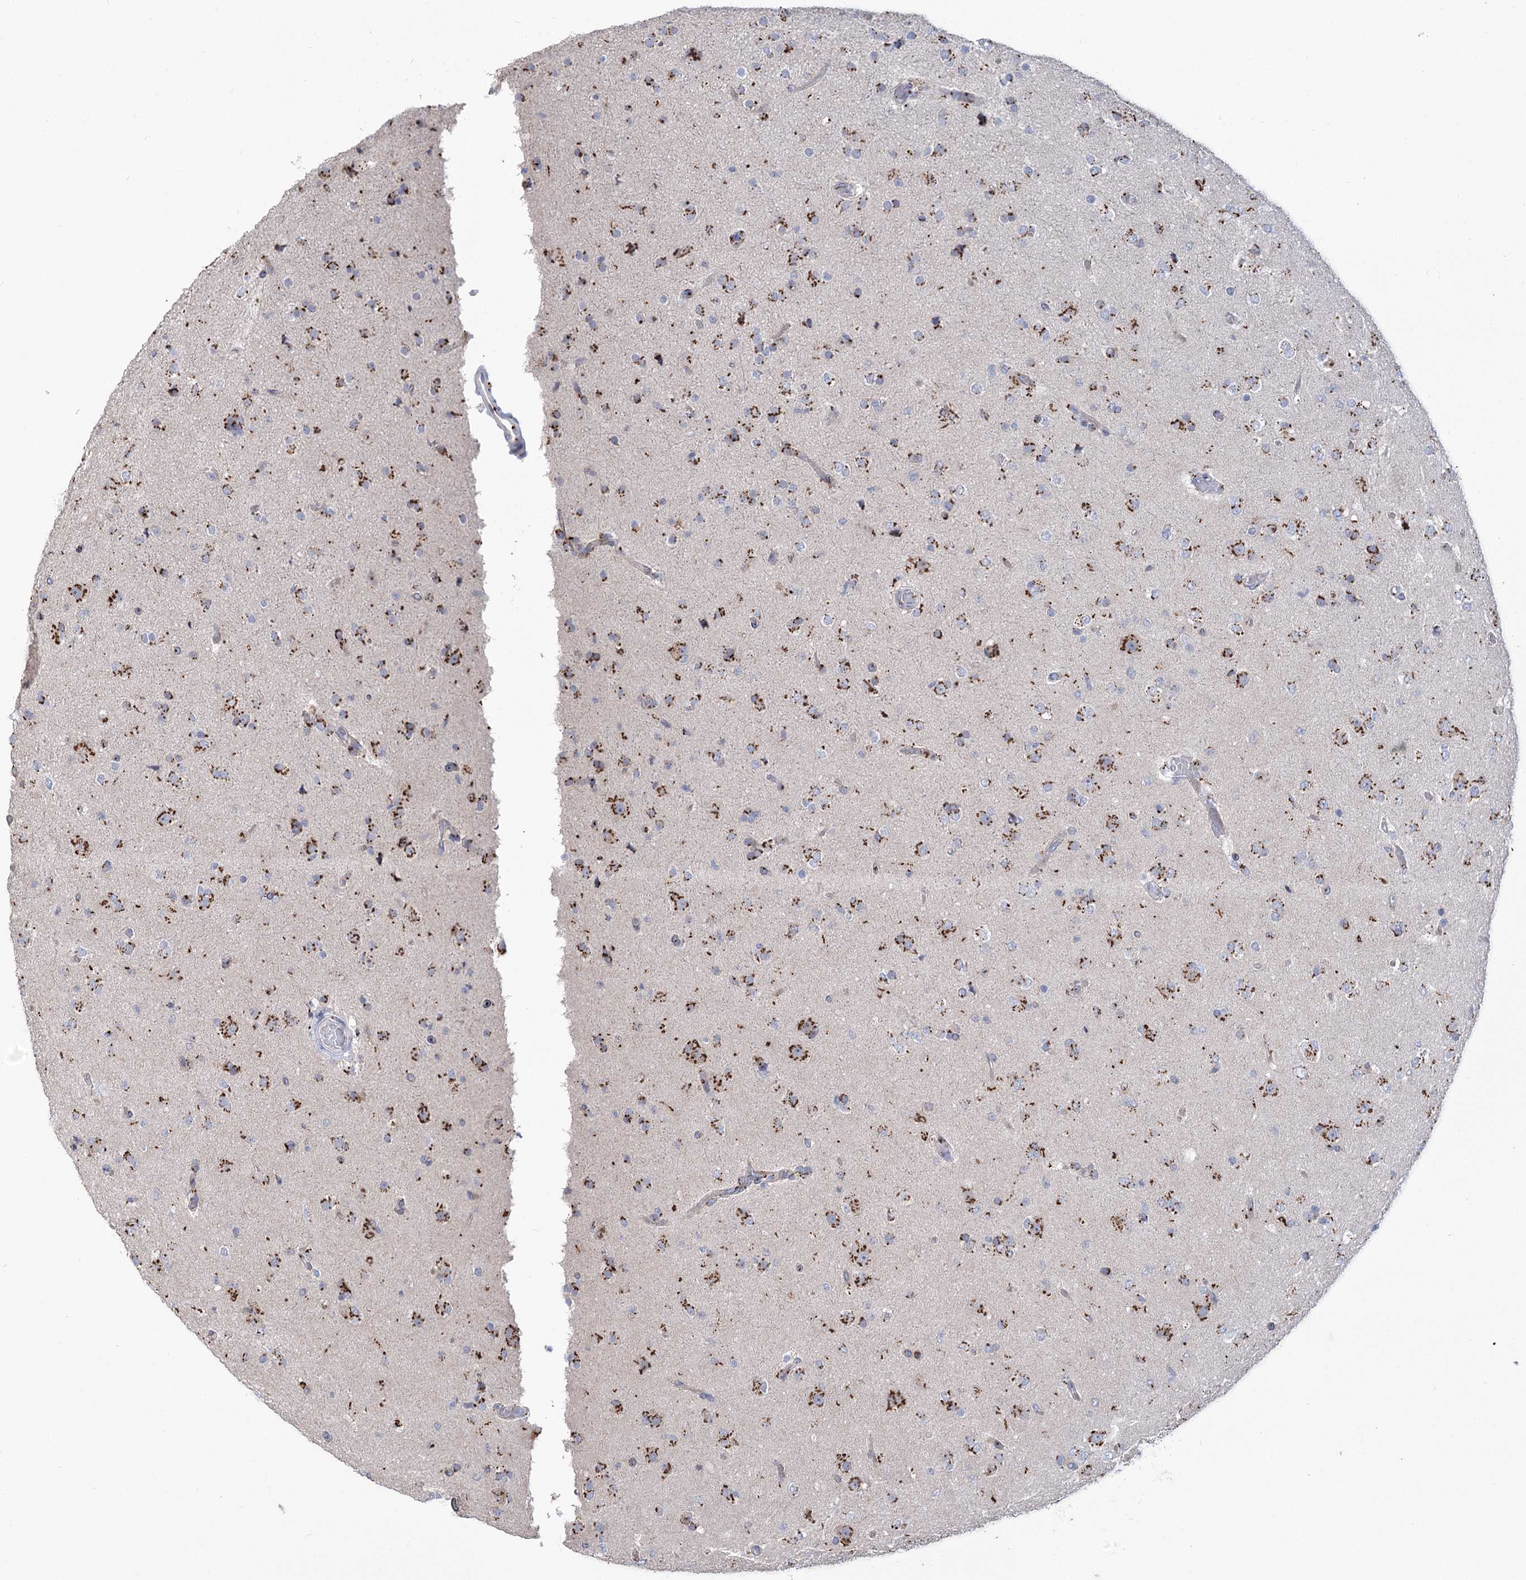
{"staining": {"intensity": "moderate", "quantity": ">75%", "location": "cytoplasmic/membranous"}, "tissue": "glioma", "cell_type": "Tumor cells", "image_type": "cancer", "snomed": [{"axis": "morphology", "description": "Glioma, malignant, Low grade"}, {"axis": "topography", "description": "Brain"}], "caption": "Immunohistochemical staining of glioma exhibits moderate cytoplasmic/membranous protein staining in approximately >75% of tumor cells.", "gene": "TMEM165", "patient": {"sex": "male", "age": 65}}